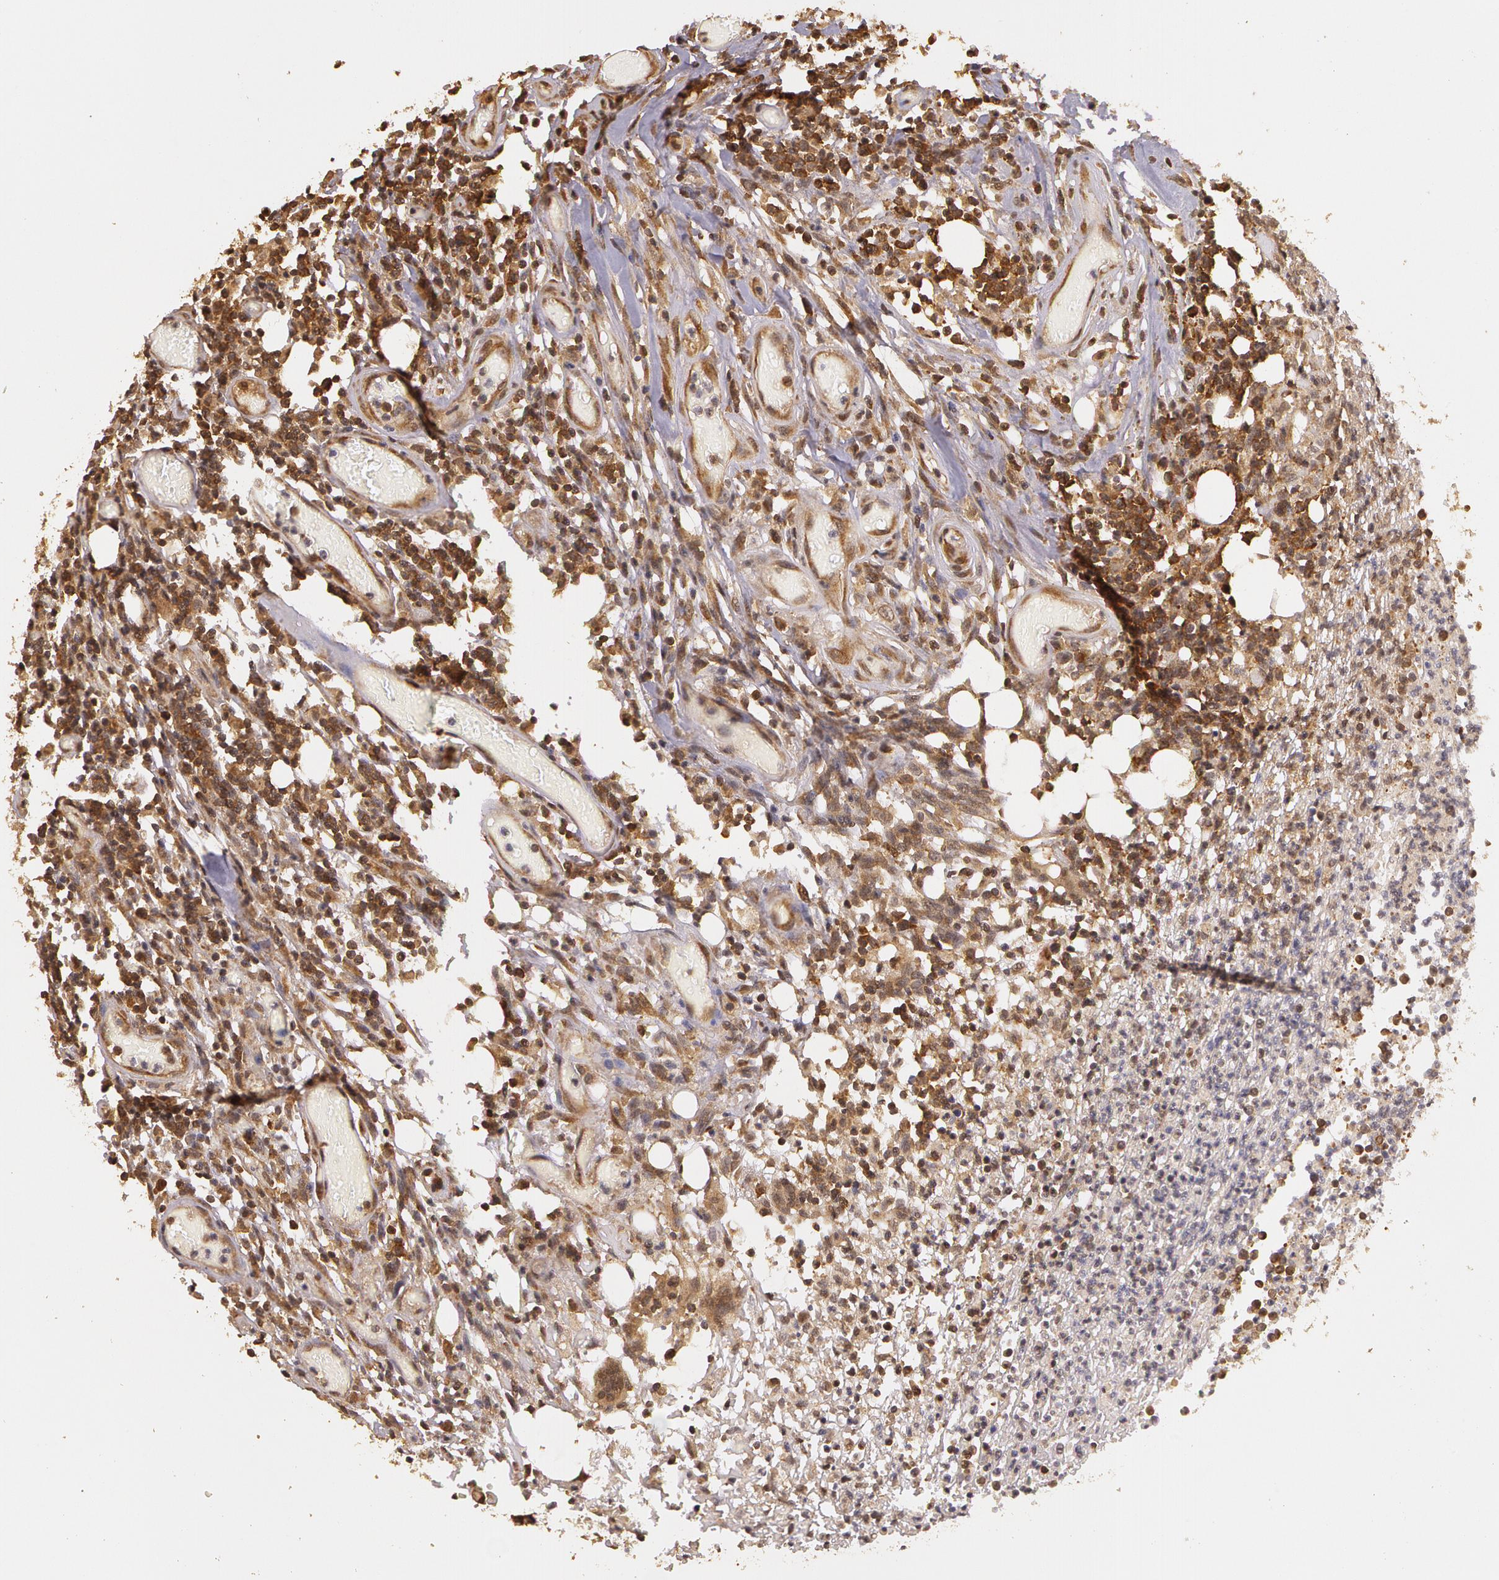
{"staining": {"intensity": "strong", "quantity": ">75%", "location": "cytoplasmic/membranous"}, "tissue": "lymphoma", "cell_type": "Tumor cells", "image_type": "cancer", "snomed": [{"axis": "morphology", "description": "Malignant lymphoma, non-Hodgkin's type, High grade"}, {"axis": "topography", "description": "Colon"}], "caption": "Protein expression analysis of human high-grade malignant lymphoma, non-Hodgkin's type reveals strong cytoplasmic/membranous positivity in approximately >75% of tumor cells.", "gene": "ASCC2", "patient": {"sex": "male", "age": 82}}